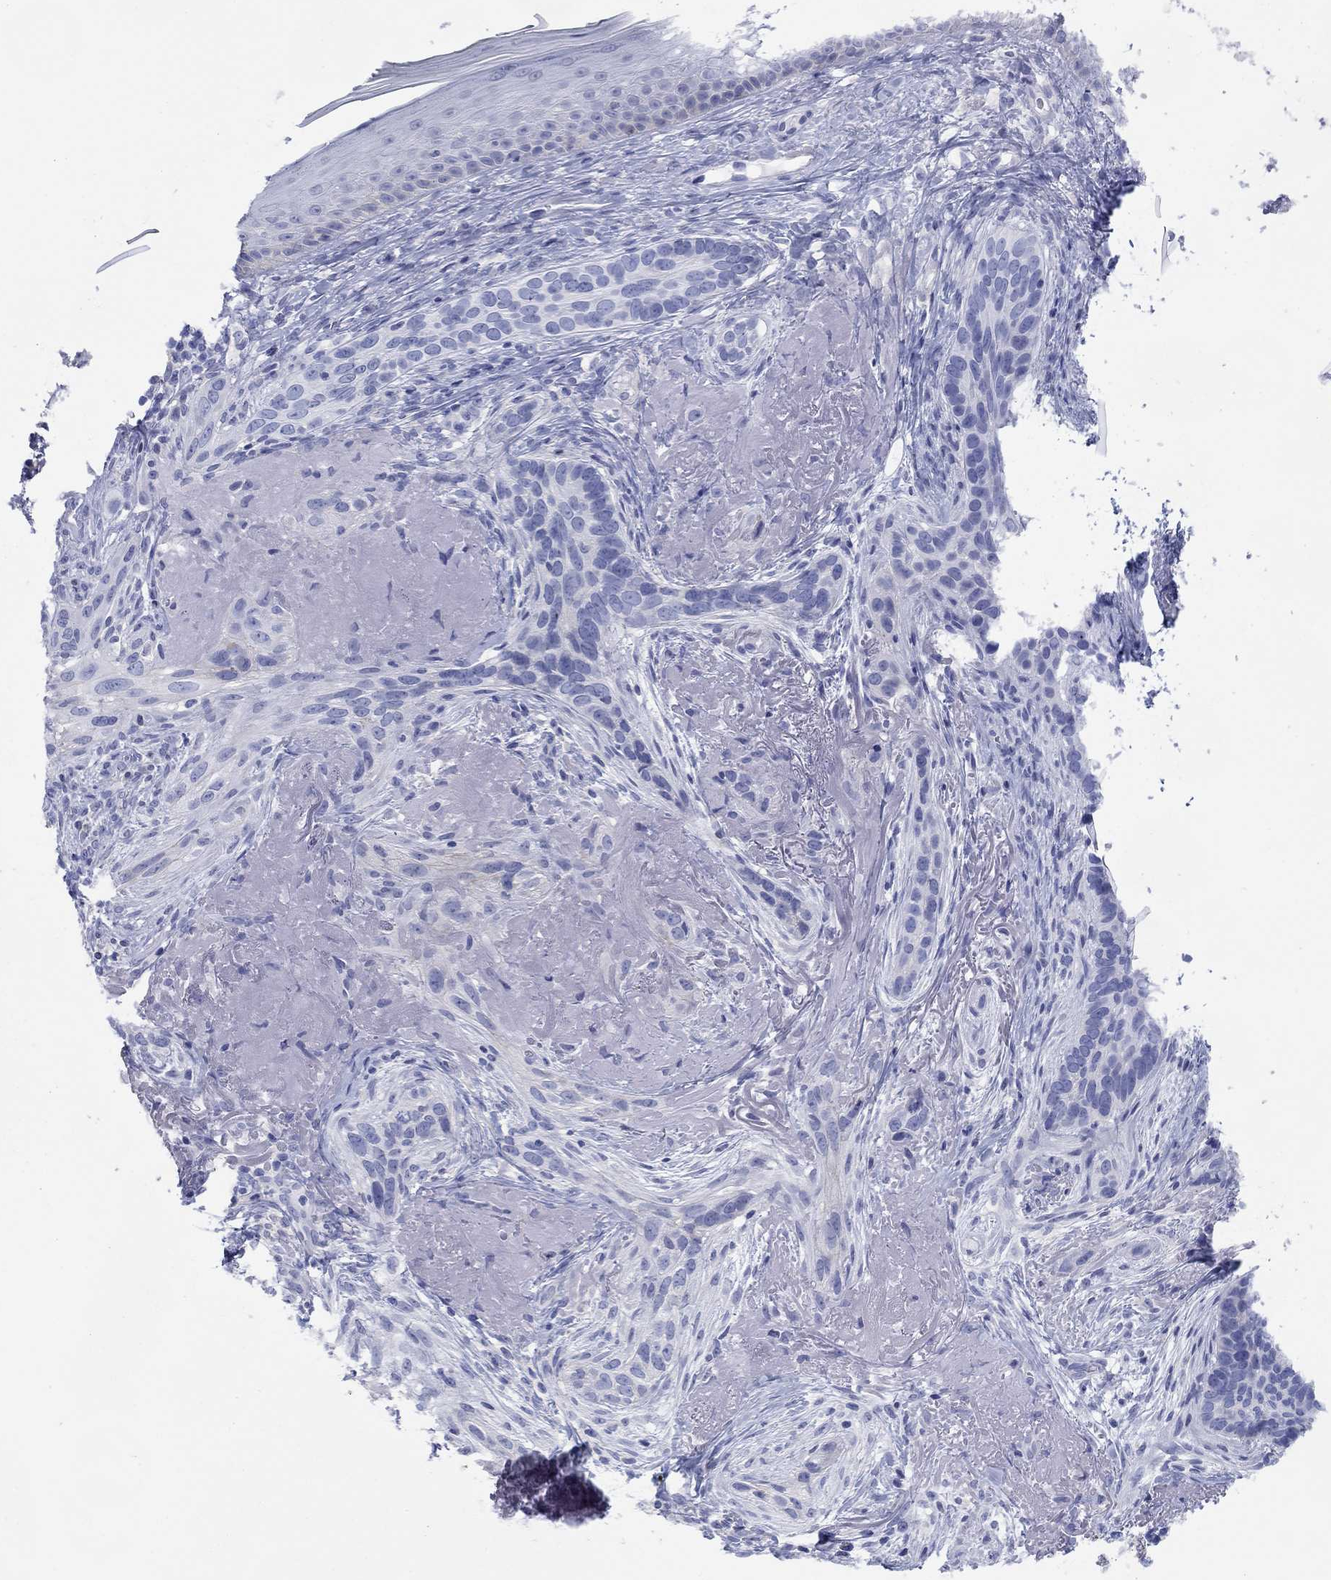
{"staining": {"intensity": "negative", "quantity": "none", "location": "none"}, "tissue": "skin cancer", "cell_type": "Tumor cells", "image_type": "cancer", "snomed": [{"axis": "morphology", "description": "Basal cell carcinoma"}, {"axis": "topography", "description": "Skin"}], "caption": "High magnification brightfield microscopy of skin cancer (basal cell carcinoma) stained with DAB (brown) and counterstained with hematoxylin (blue): tumor cells show no significant staining.", "gene": "ATP1B1", "patient": {"sex": "male", "age": 91}}